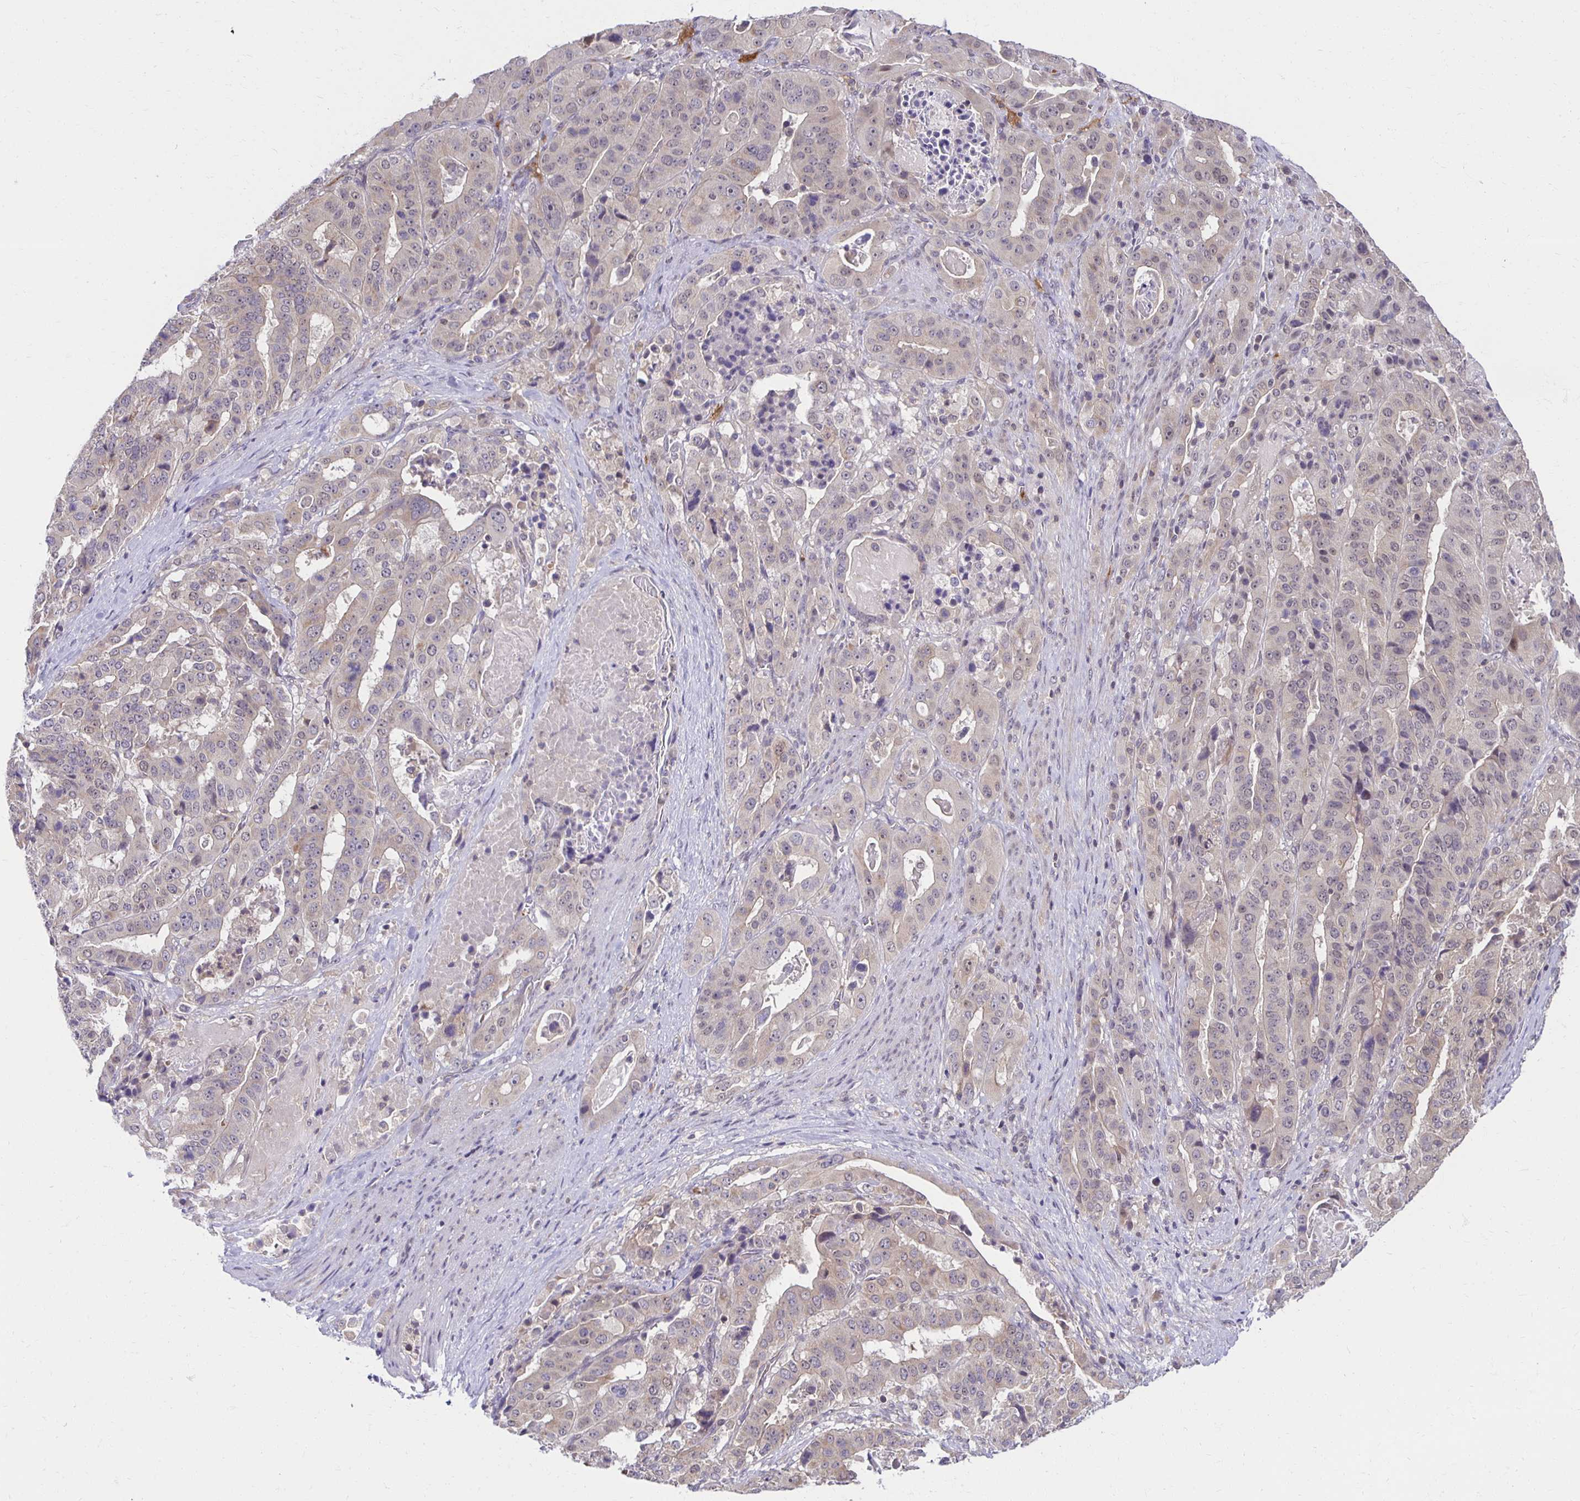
{"staining": {"intensity": "negative", "quantity": "none", "location": "none"}, "tissue": "stomach cancer", "cell_type": "Tumor cells", "image_type": "cancer", "snomed": [{"axis": "morphology", "description": "Adenocarcinoma, NOS"}, {"axis": "topography", "description": "Stomach"}], "caption": "Tumor cells are negative for brown protein staining in stomach cancer.", "gene": "MIEN1", "patient": {"sex": "male", "age": 48}}